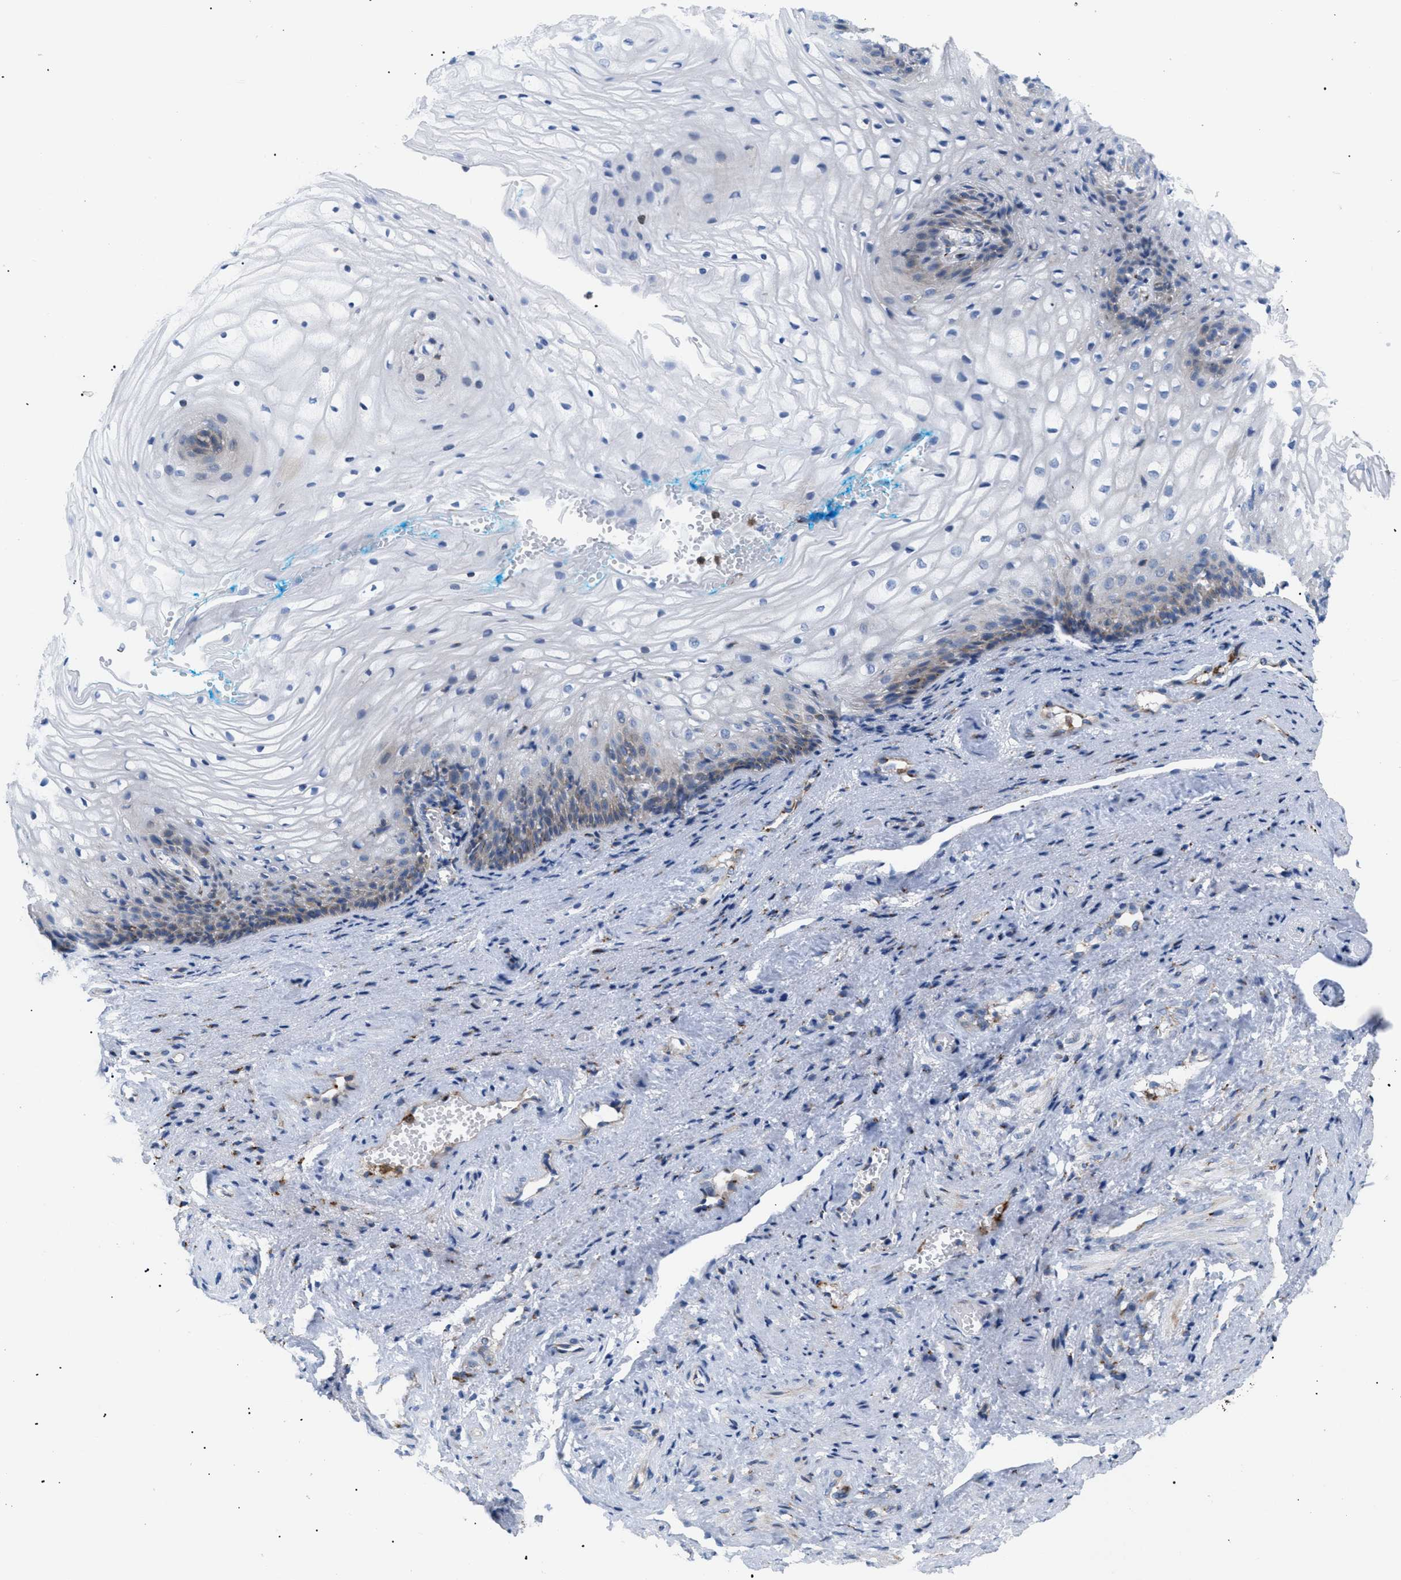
{"staining": {"intensity": "weak", "quantity": "<25%", "location": "cytoplasmic/membranous"}, "tissue": "vagina", "cell_type": "Squamous epithelial cells", "image_type": "normal", "snomed": [{"axis": "morphology", "description": "Normal tissue, NOS"}, {"axis": "topography", "description": "Vagina"}], "caption": "Vagina was stained to show a protein in brown. There is no significant positivity in squamous epithelial cells. Brightfield microscopy of immunohistochemistry (IHC) stained with DAB (brown) and hematoxylin (blue), captured at high magnification.", "gene": "TMEM17", "patient": {"sex": "female", "age": 34}}